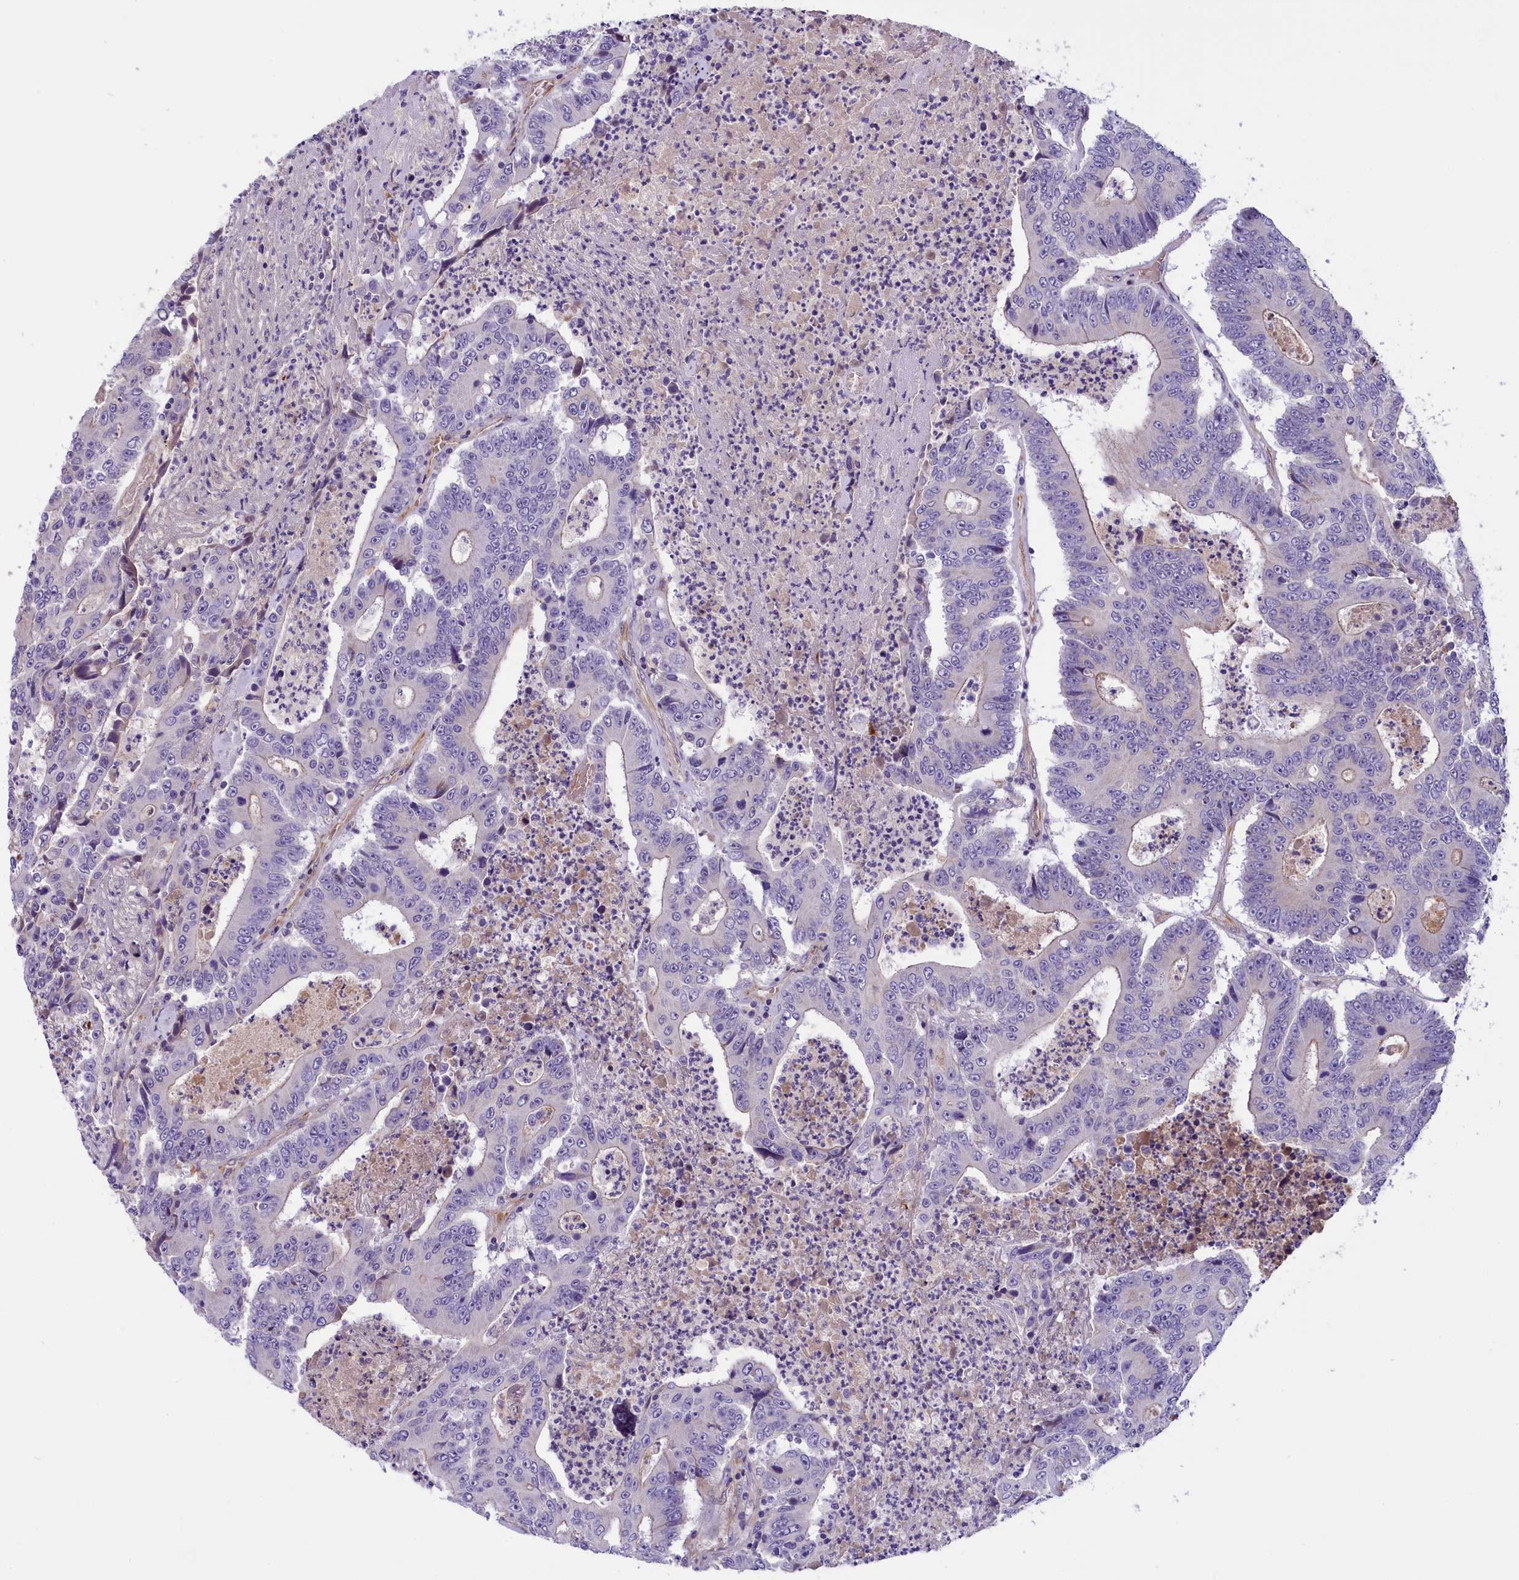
{"staining": {"intensity": "weak", "quantity": "<25%", "location": "cytoplasmic/membranous"}, "tissue": "colorectal cancer", "cell_type": "Tumor cells", "image_type": "cancer", "snomed": [{"axis": "morphology", "description": "Adenocarcinoma, NOS"}, {"axis": "topography", "description": "Colon"}], "caption": "IHC micrograph of neoplastic tissue: human colorectal cancer stained with DAB exhibits no significant protein positivity in tumor cells. Brightfield microscopy of immunohistochemistry stained with DAB (3,3'-diaminobenzidine) (brown) and hematoxylin (blue), captured at high magnification.", "gene": "CCDC32", "patient": {"sex": "male", "age": 83}}